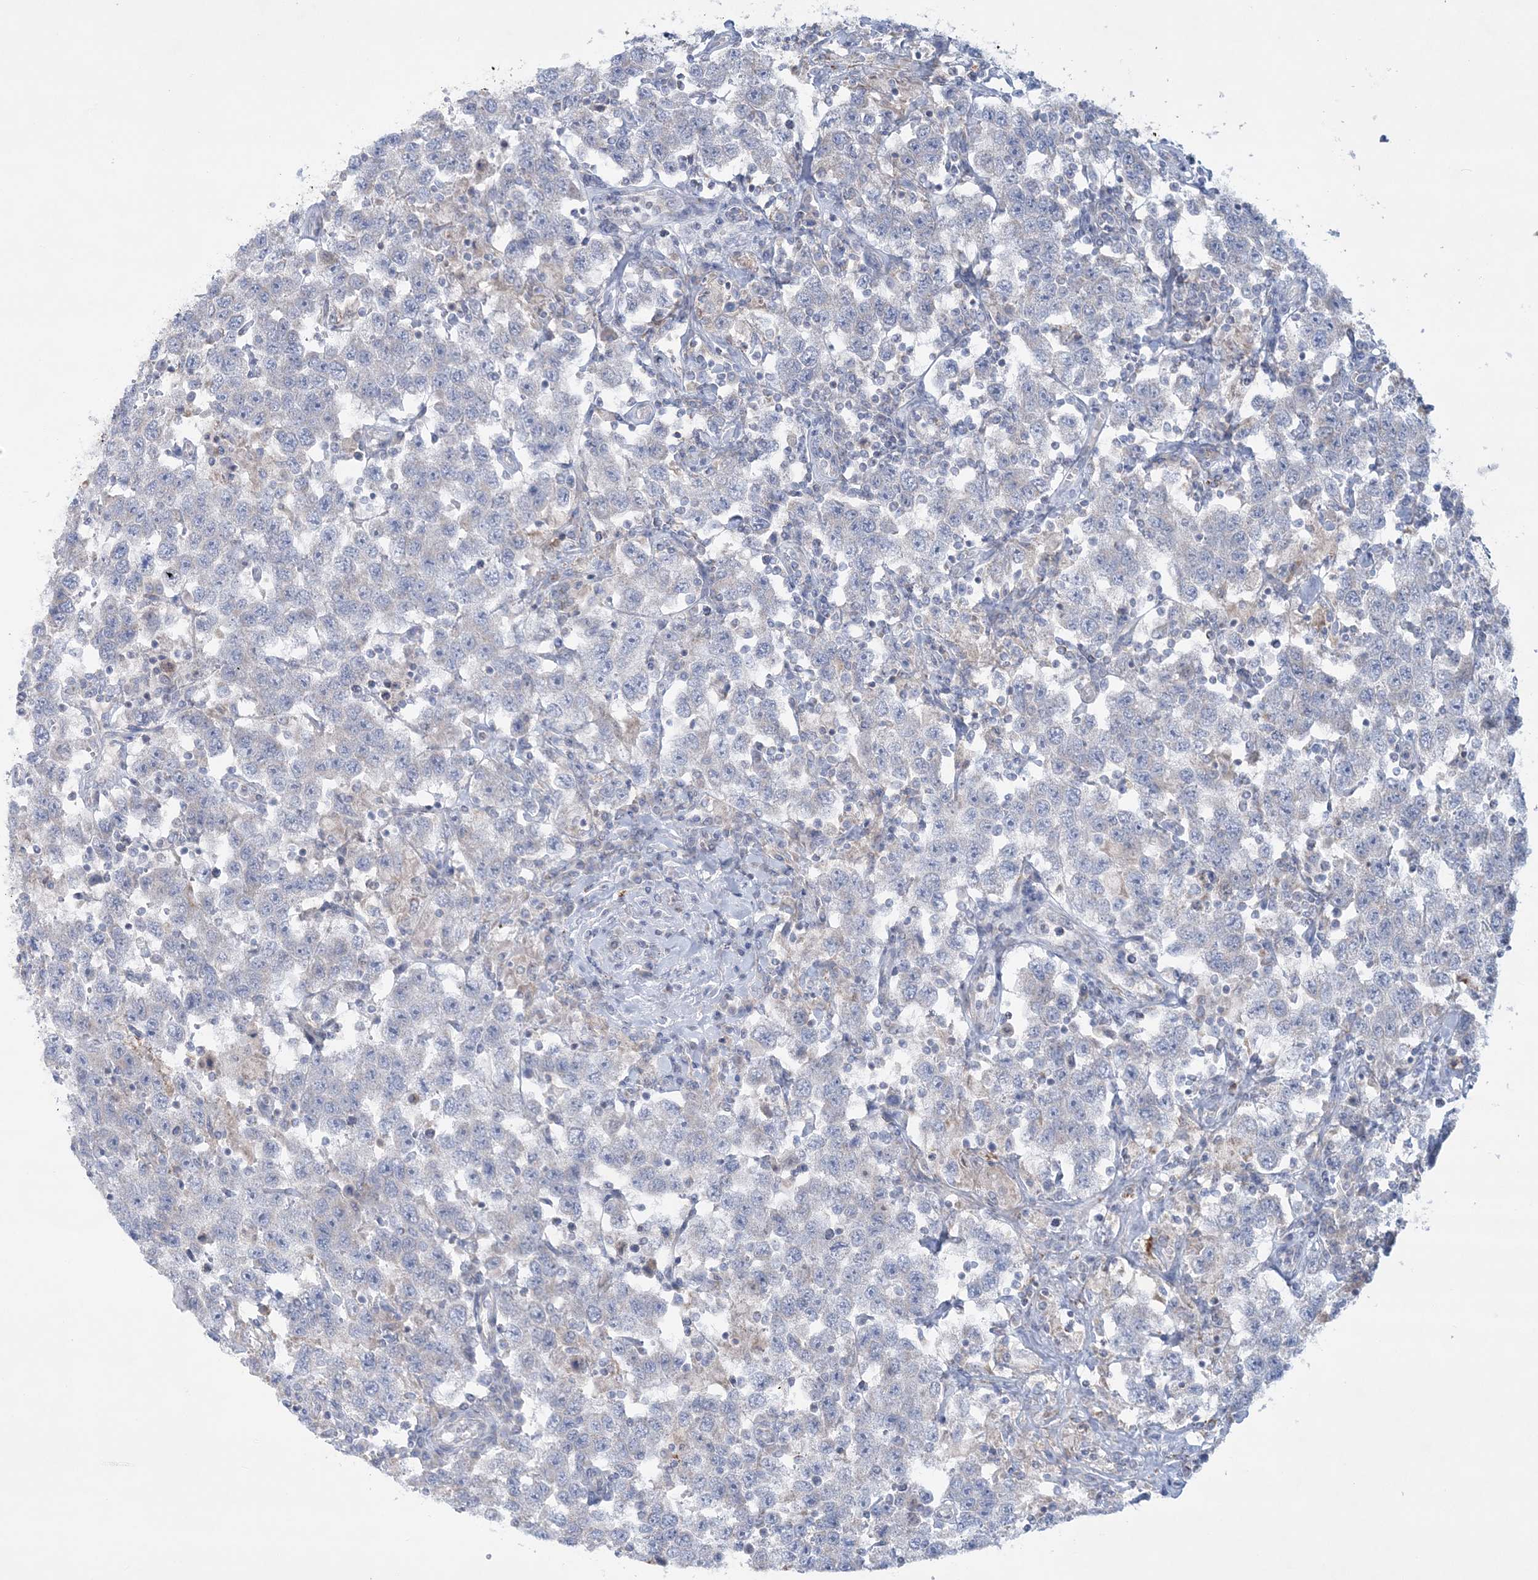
{"staining": {"intensity": "negative", "quantity": "none", "location": "none"}, "tissue": "testis cancer", "cell_type": "Tumor cells", "image_type": "cancer", "snomed": [{"axis": "morphology", "description": "Seminoma, NOS"}, {"axis": "topography", "description": "Testis"}], "caption": "A photomicrograph of testis cancer (seminoma) stained for a protein demonstrates no brown staining in tumor cells.", "gene": "TBC1D7", "patient": {"sex": "male", "age": 41}}